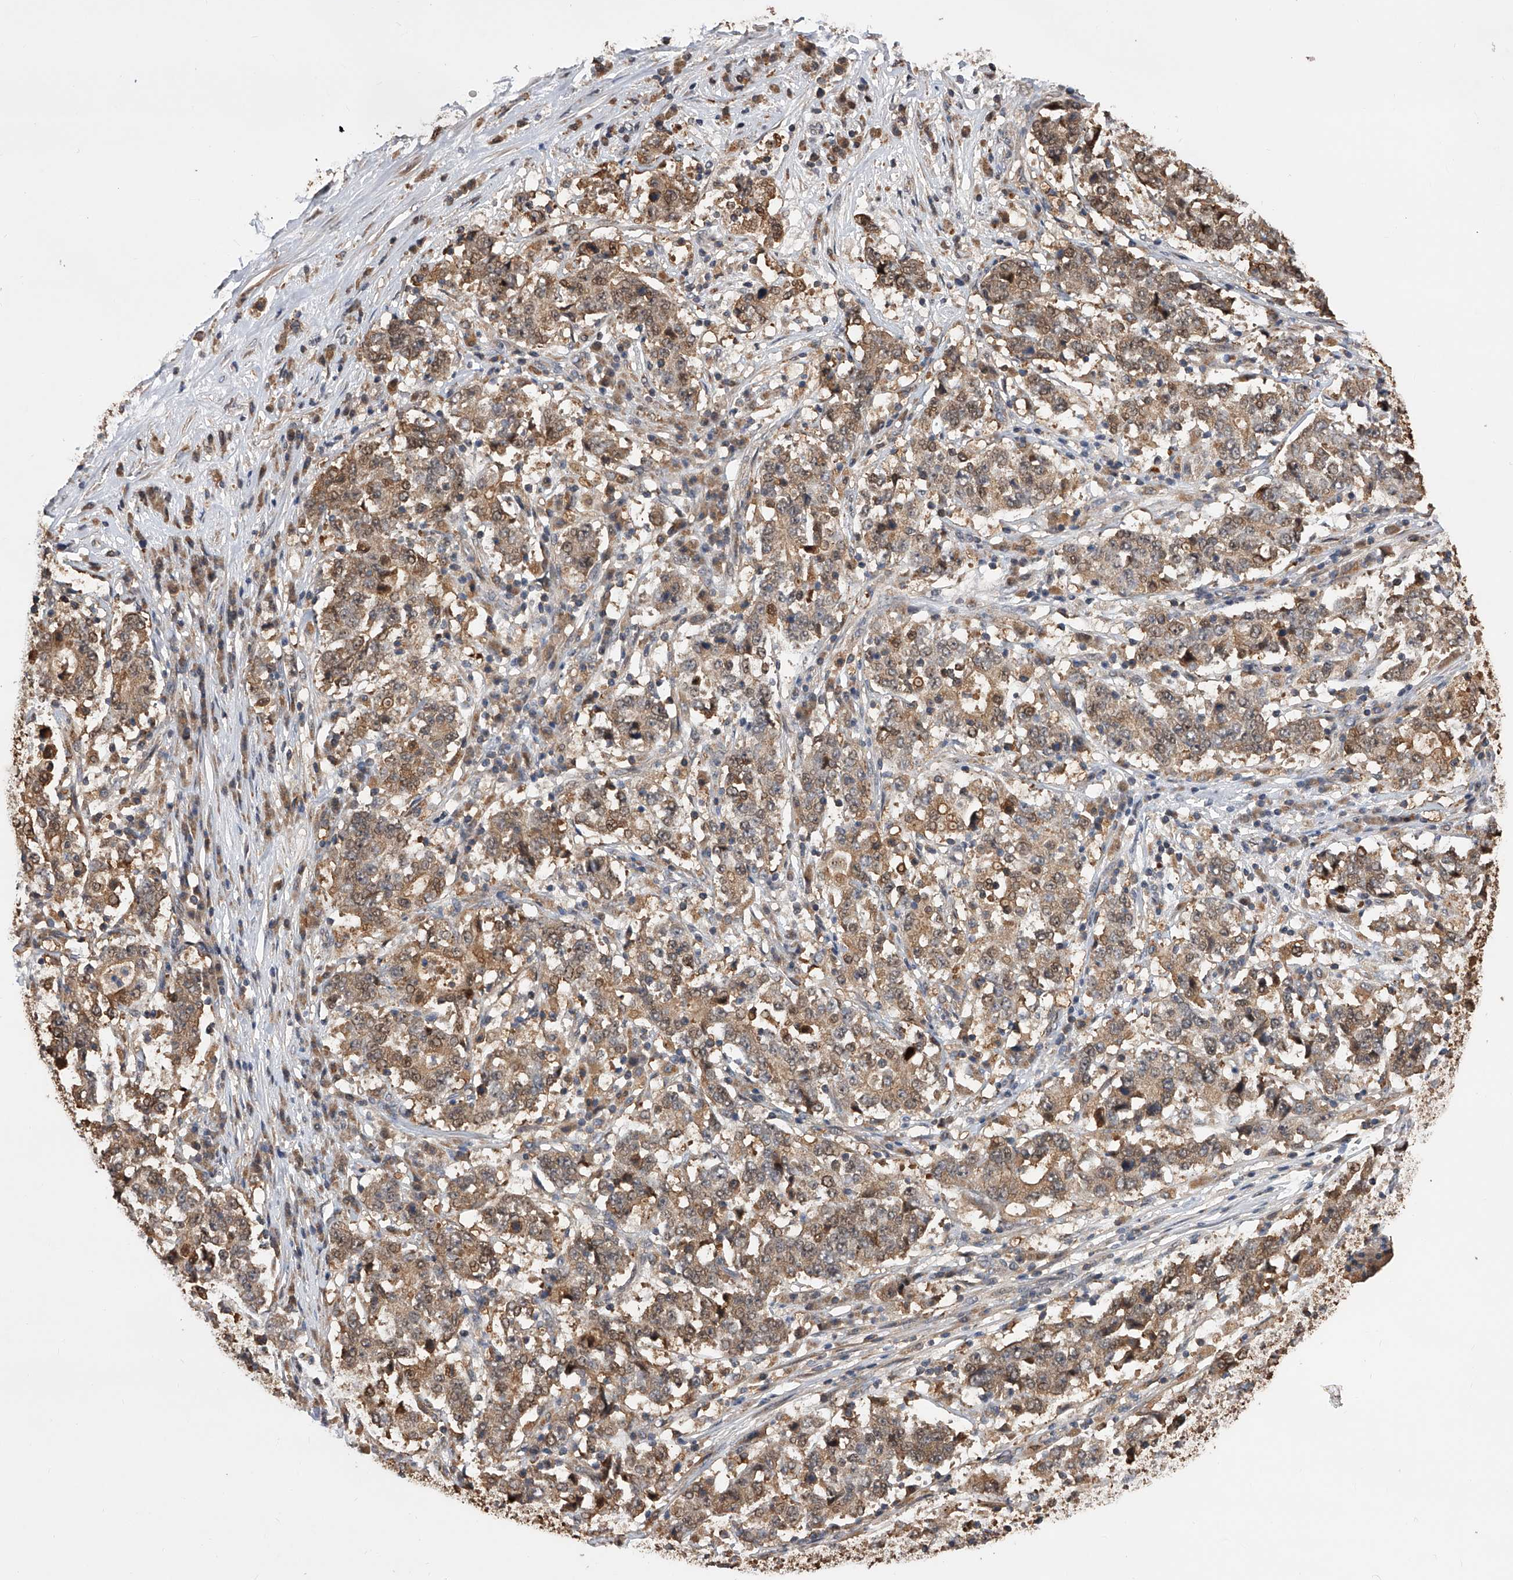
{"staining": {"intensity": "moderate", "quantity": ">75%", "location": "cytoplasmic/membranous,nuclear"}, "tissue": "stomach cancer", "cell_type": "Tumor cells", "image_type": "cancer", "snomed": [{"axis": "morphology", "description": "Adenocarcinoma, NOS"}, {"axis": "topography", "description": "Stomach"}], "caption": "Immunohistochemistry (IHC) photomicrograph of neoplastic tissue: human stomach cancer stained using immunohistochemistry (IHC) reveals medium levels of moderate protein expression localized specifically in the cytoplasmic/membranous and nuclear of tumor cells, appearing as a cytoplasmic/membranous and nuclear brown color.", "gene": "GMDS", "patient": {"sex": "male", "age": 59}}